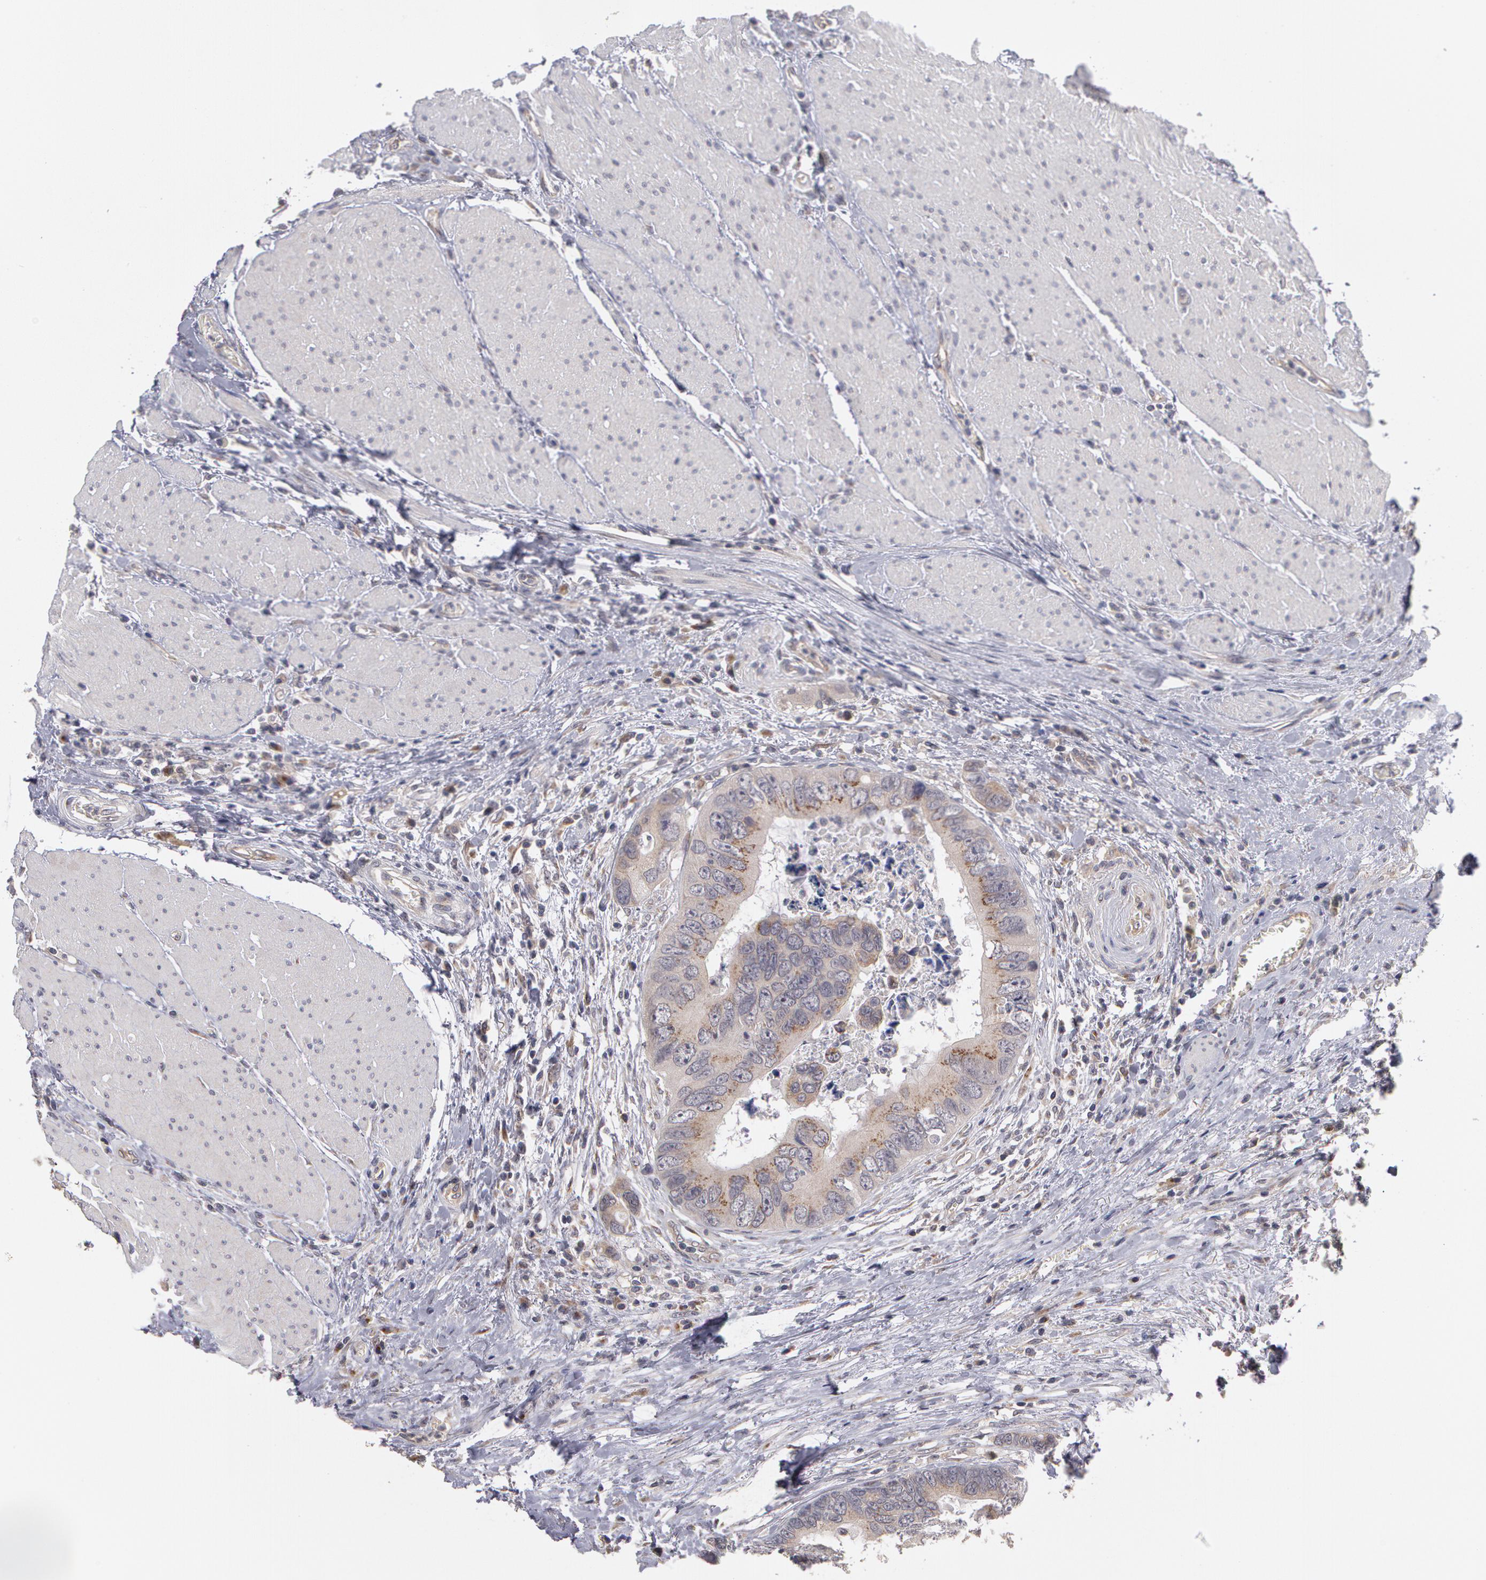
{"staining": {"intensity": "negative", "quantity": "none", "location": "none"}, "tissue": "colorectal cancer", "cell_type": "Tumor cells", "image_type": "cancer", "snomed": [{"axis": "morphology", "description": "Adenocarcinoma, NOS"}, {"axis": "topography", "description": "Rectum"}], "caption": "High magnification brightfield microscopy of colorectal cancer (adenocarcinoma) stained with DAB (3,3'-diaminobenzidine) (brown) and counterstained with hematoxylin (blue): tumor cells show no significant positivity.", "gene": "STX5", "patient": {"sex": "female", "age": 67}}